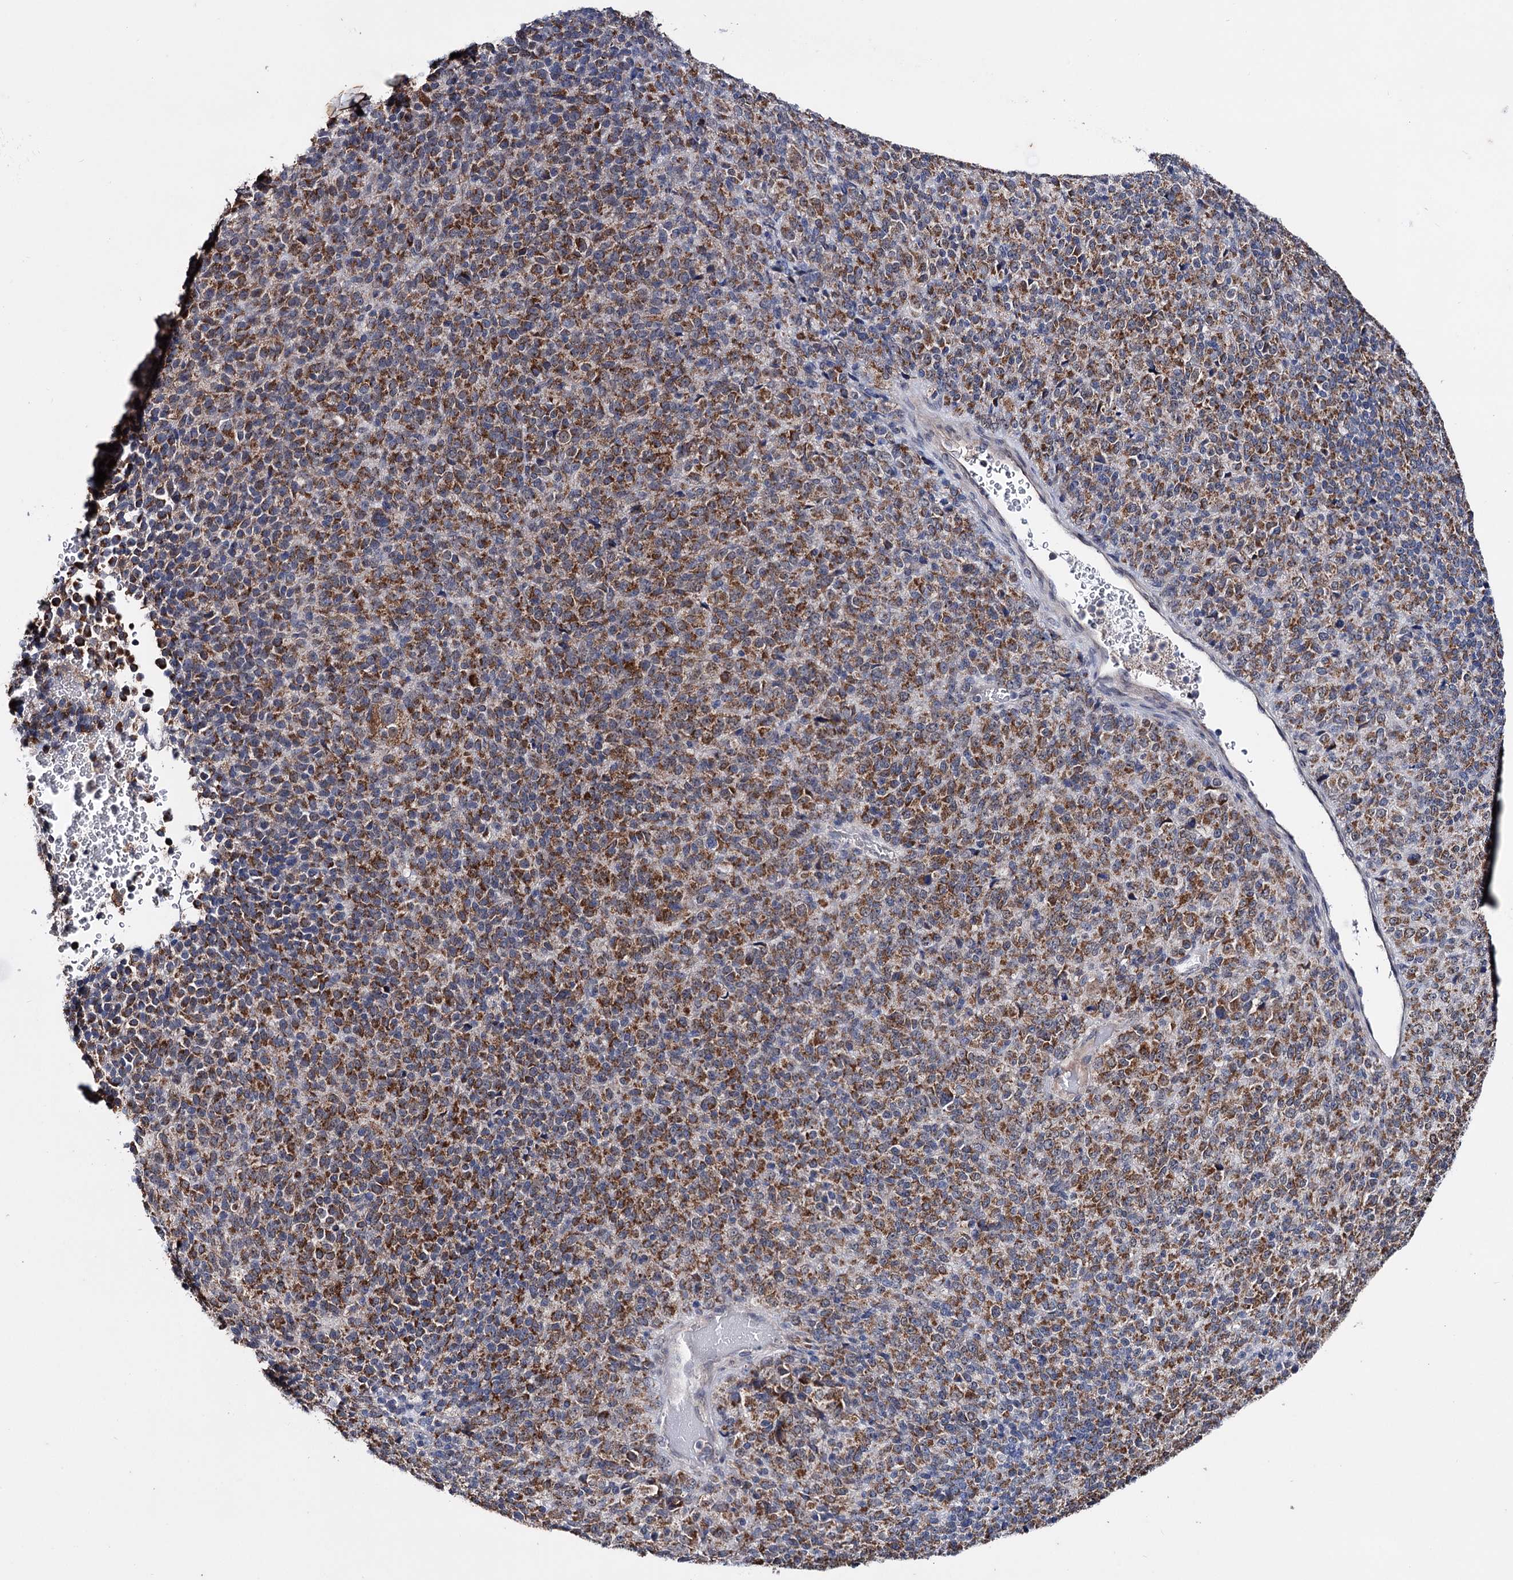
{"staining": {"intensity": "strong", "quantity": ">75%", "location": "cytoplasmic/membranous"}, "tissue": "melanoma", "cell_type": "Tumor cells", "image_type": "cancer", "snomed": [{"axis": "morphology", "description": "Malignant melanoma, Metastatic site"}, {"axis": "topography", "description": "Brain"}], "caption": "Immunohistochemical staining of melanoma demonstrates high levels of strong cytoplasmic/membranous staining in about >75% of tumor cells. The protein is stained brown, and the nuclei are stained in blue (DAB IHC with brightfield microscopy, high magnification).", "gene": "CLPB", "patient": {"sex": "female", "age": 56}}